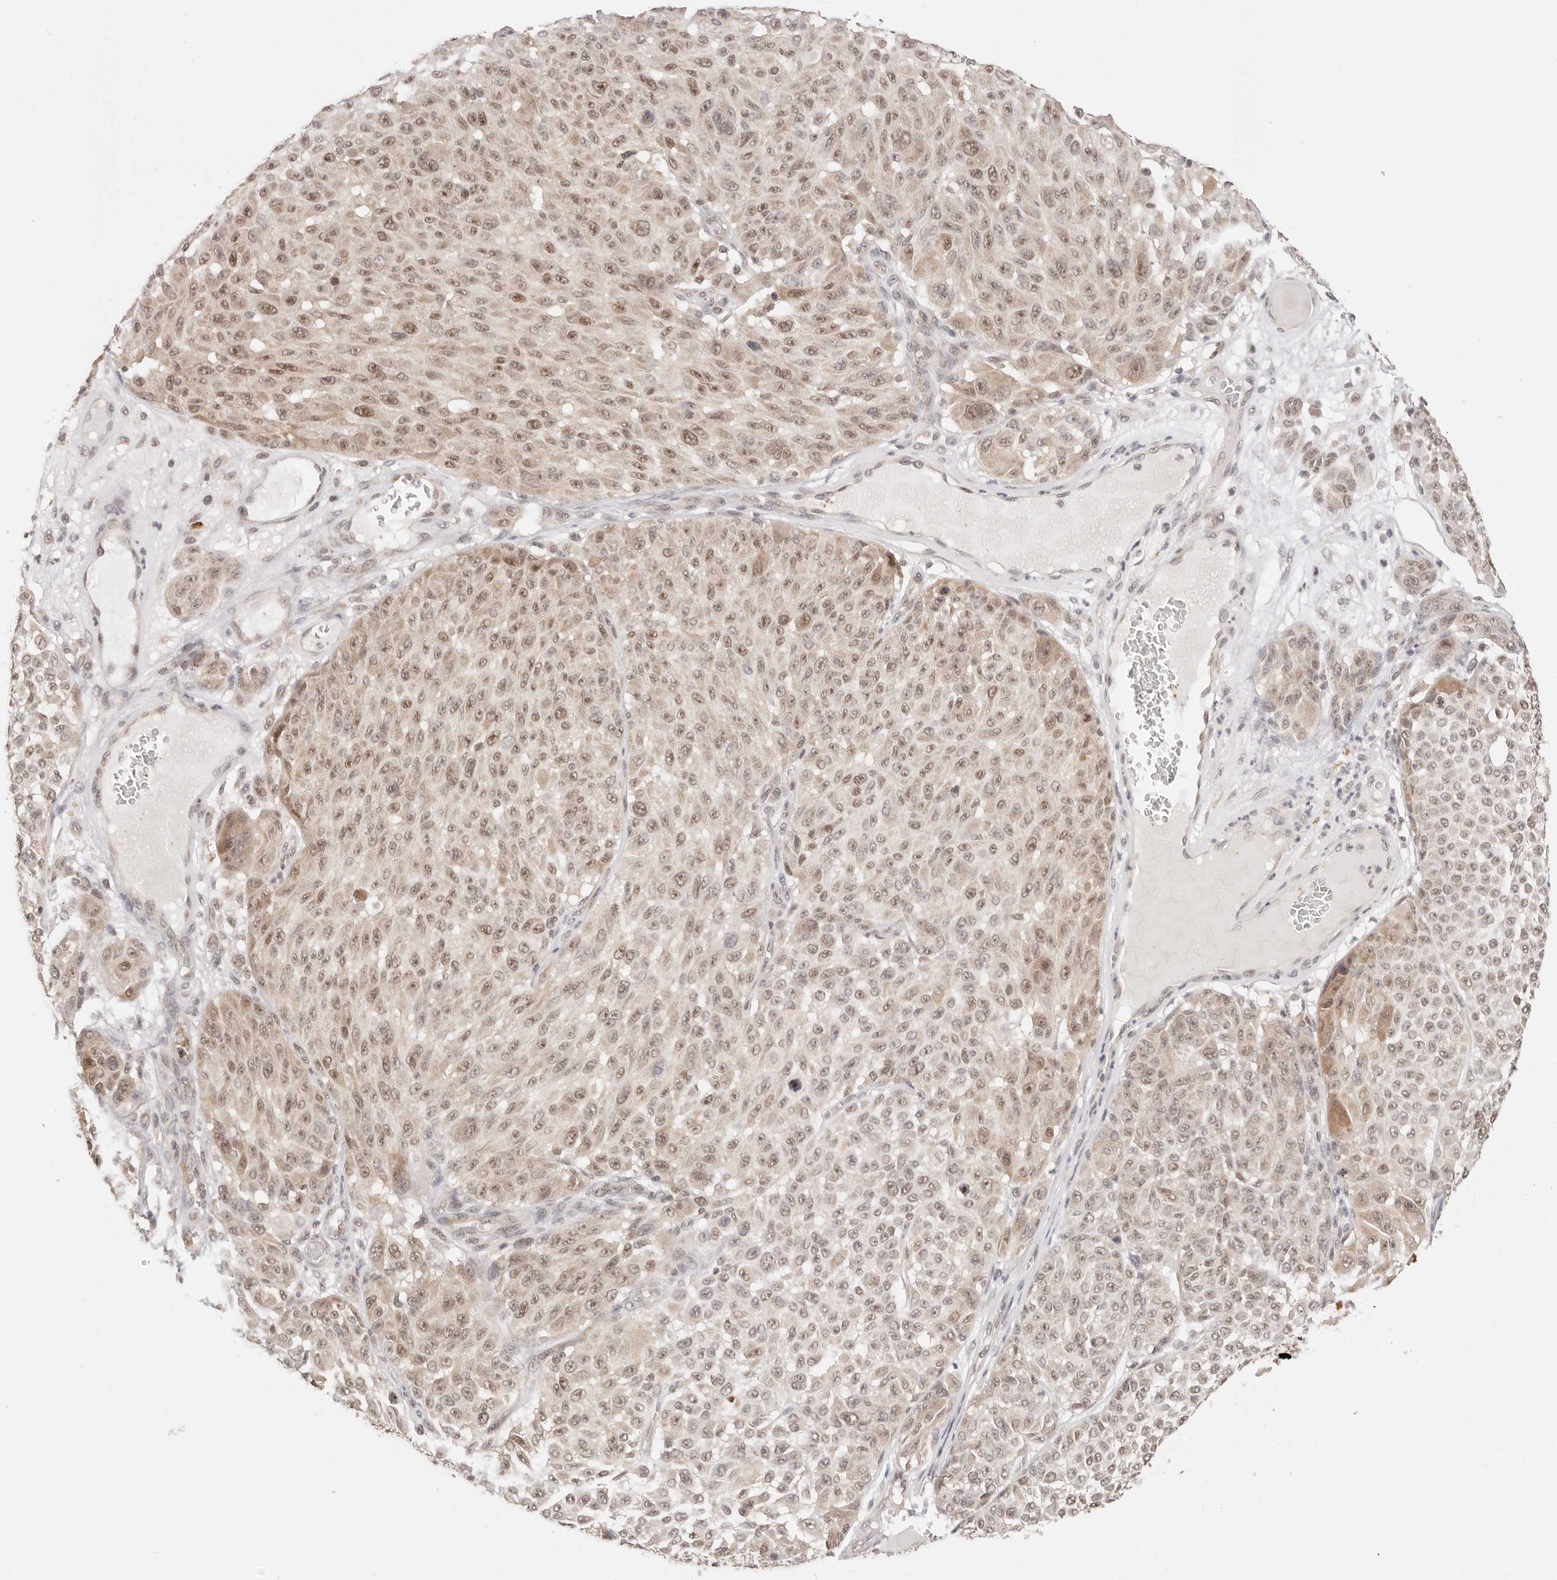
{"staining": {"intensity": "weak", "quantity": ">75%", "location": "nuclear"}, "tissue": "melanoma", "cell_type": "Tumor cells", "image_type": "cancer", "snomed": [{"axis": "morphology", "description": "Malignant melanoma, NOS"}, {"axis": "topography", "description": "Skin"}], "caption": "Human melanoma stained with a protein marker exhibits weak staining in tumor cells.", "gene": "RFC3", "patient": {"sex": "male", "age": 83}}